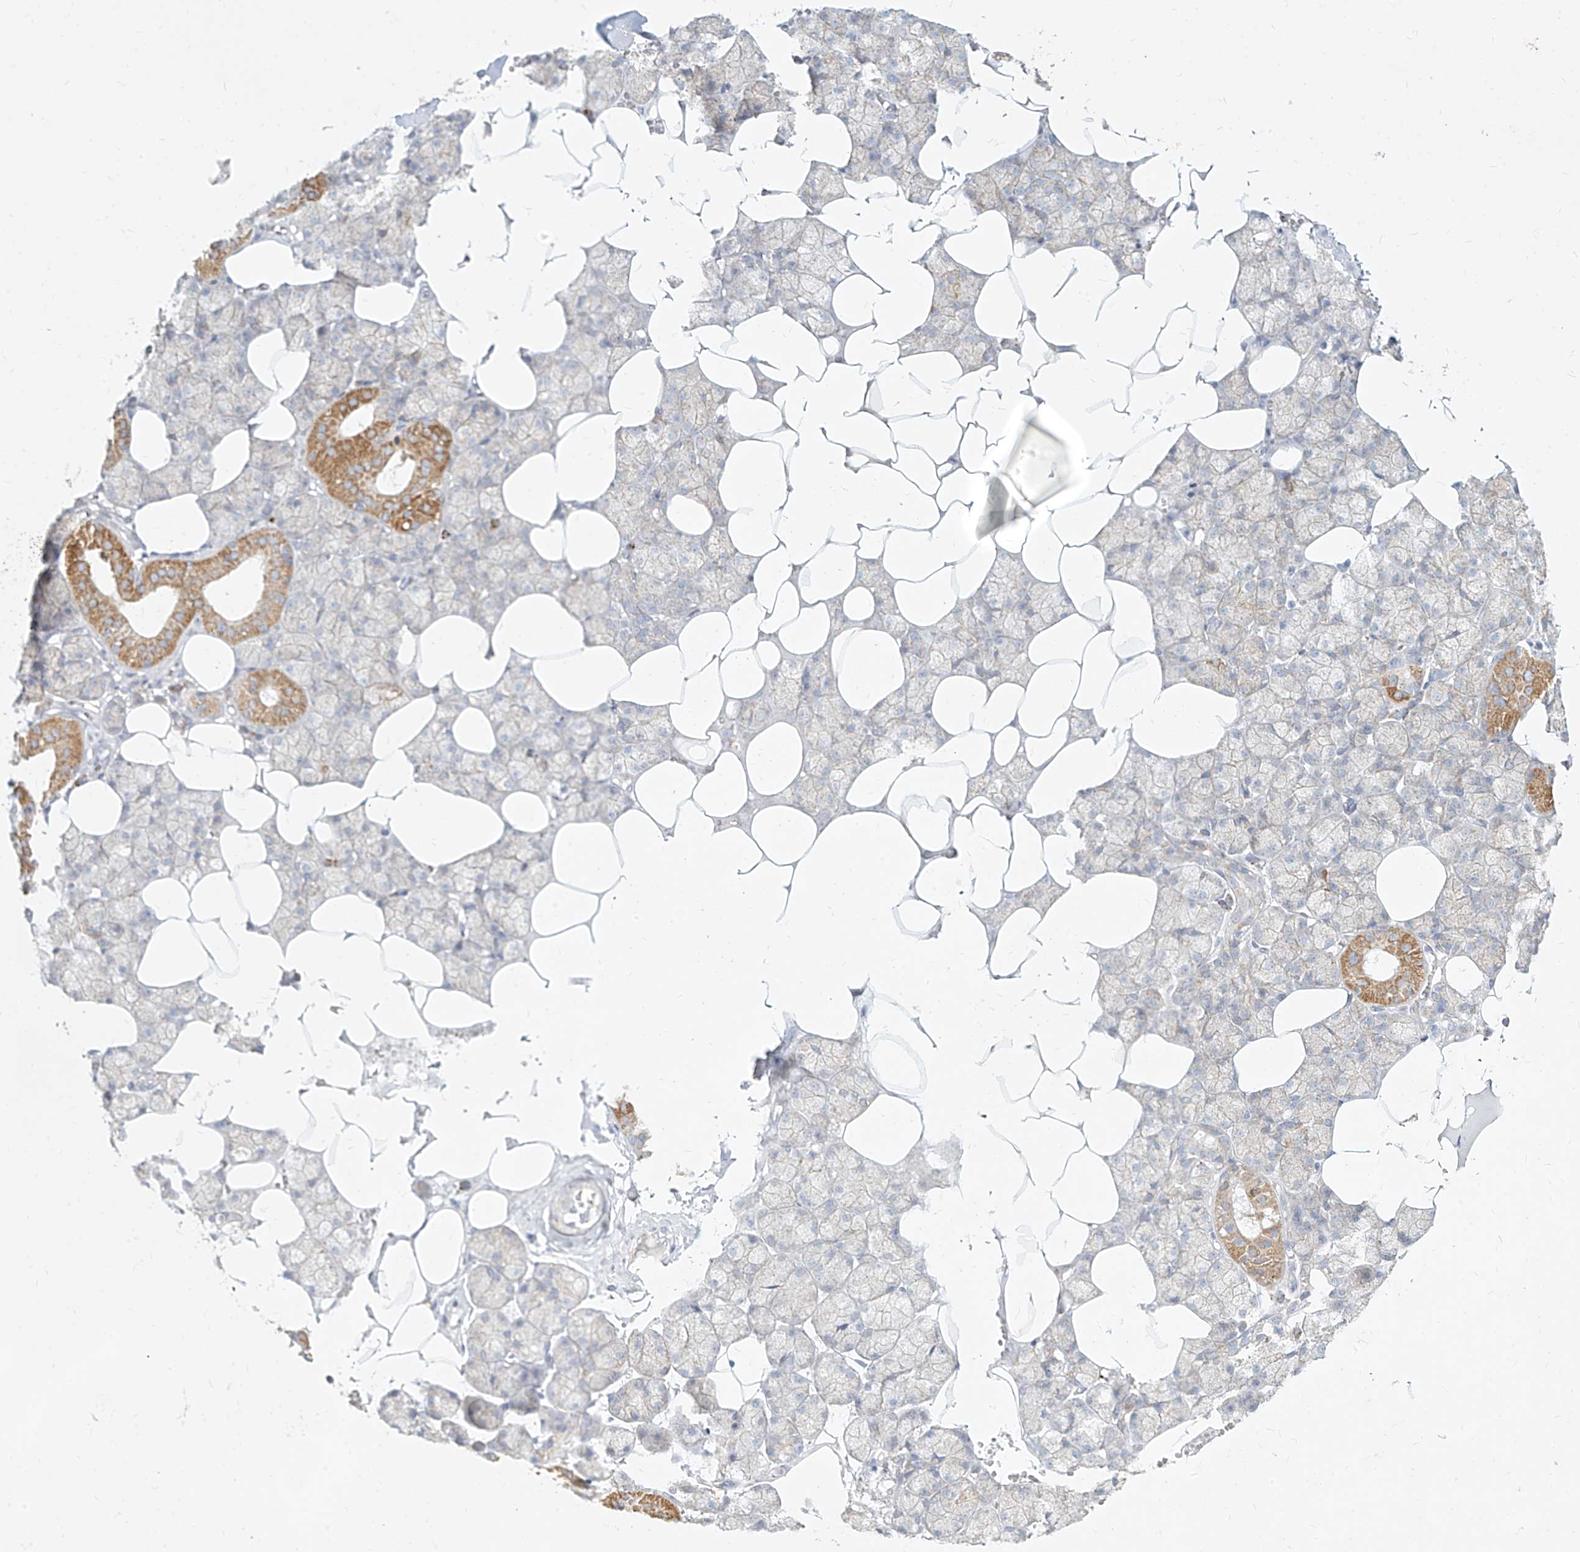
{"staining": {"intensity": "strong", "quantity": "<25%", "location": "cytoplasmic/membranous"}, "tissue": "salivary gland", "cell_type": "Glandular cells", "image_type": "normal", "snomed": [{"axis": "morphology", "description": "Normal tissue, NOS"}, {"axis": "topography", "description": "Salivary gland"}], "caption": "Protein staining shows strong cytoplasmic/membranous staining in about <25% of glandular cells in benign salivary gland.", "gene": "MTX2", "patient": {"sex": "male", "age": 62}}